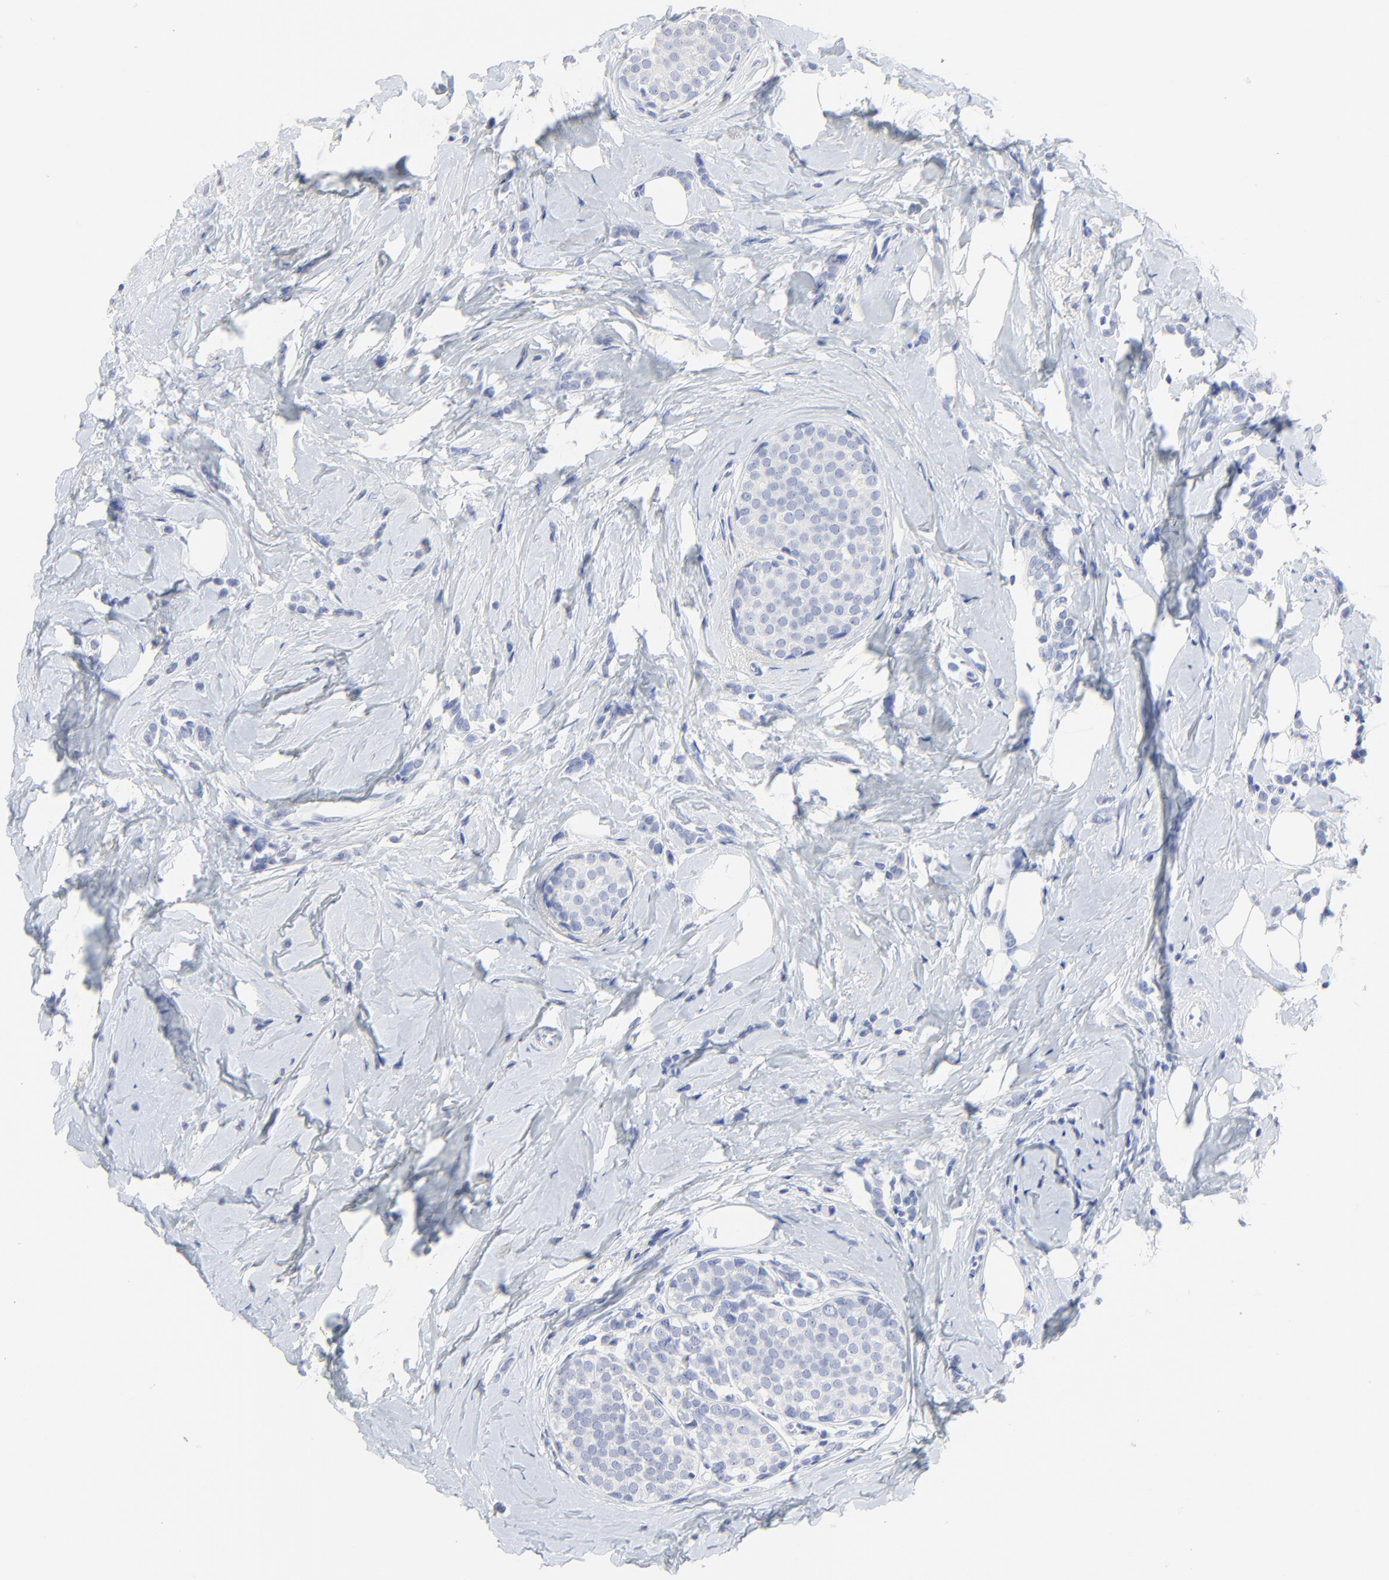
{"staining": {"intensity": "negative", "quantity": "none", "location": "none"}, "tissue": "breast cancer", "cell_type": "Tumor cells", "image_type": "cancer", "snomed": [{"axis": "morphology", "description": "Lobular carcinoma"}, {"axis": "topography", "description": "Breast"}], "caption": "The image exhibits no staining of tumor cells in breast cancer. (IHC, brightfield microscopy, high magnification).", "gene": "LCN2", "patient": {"sex": "female", "age": 64}}